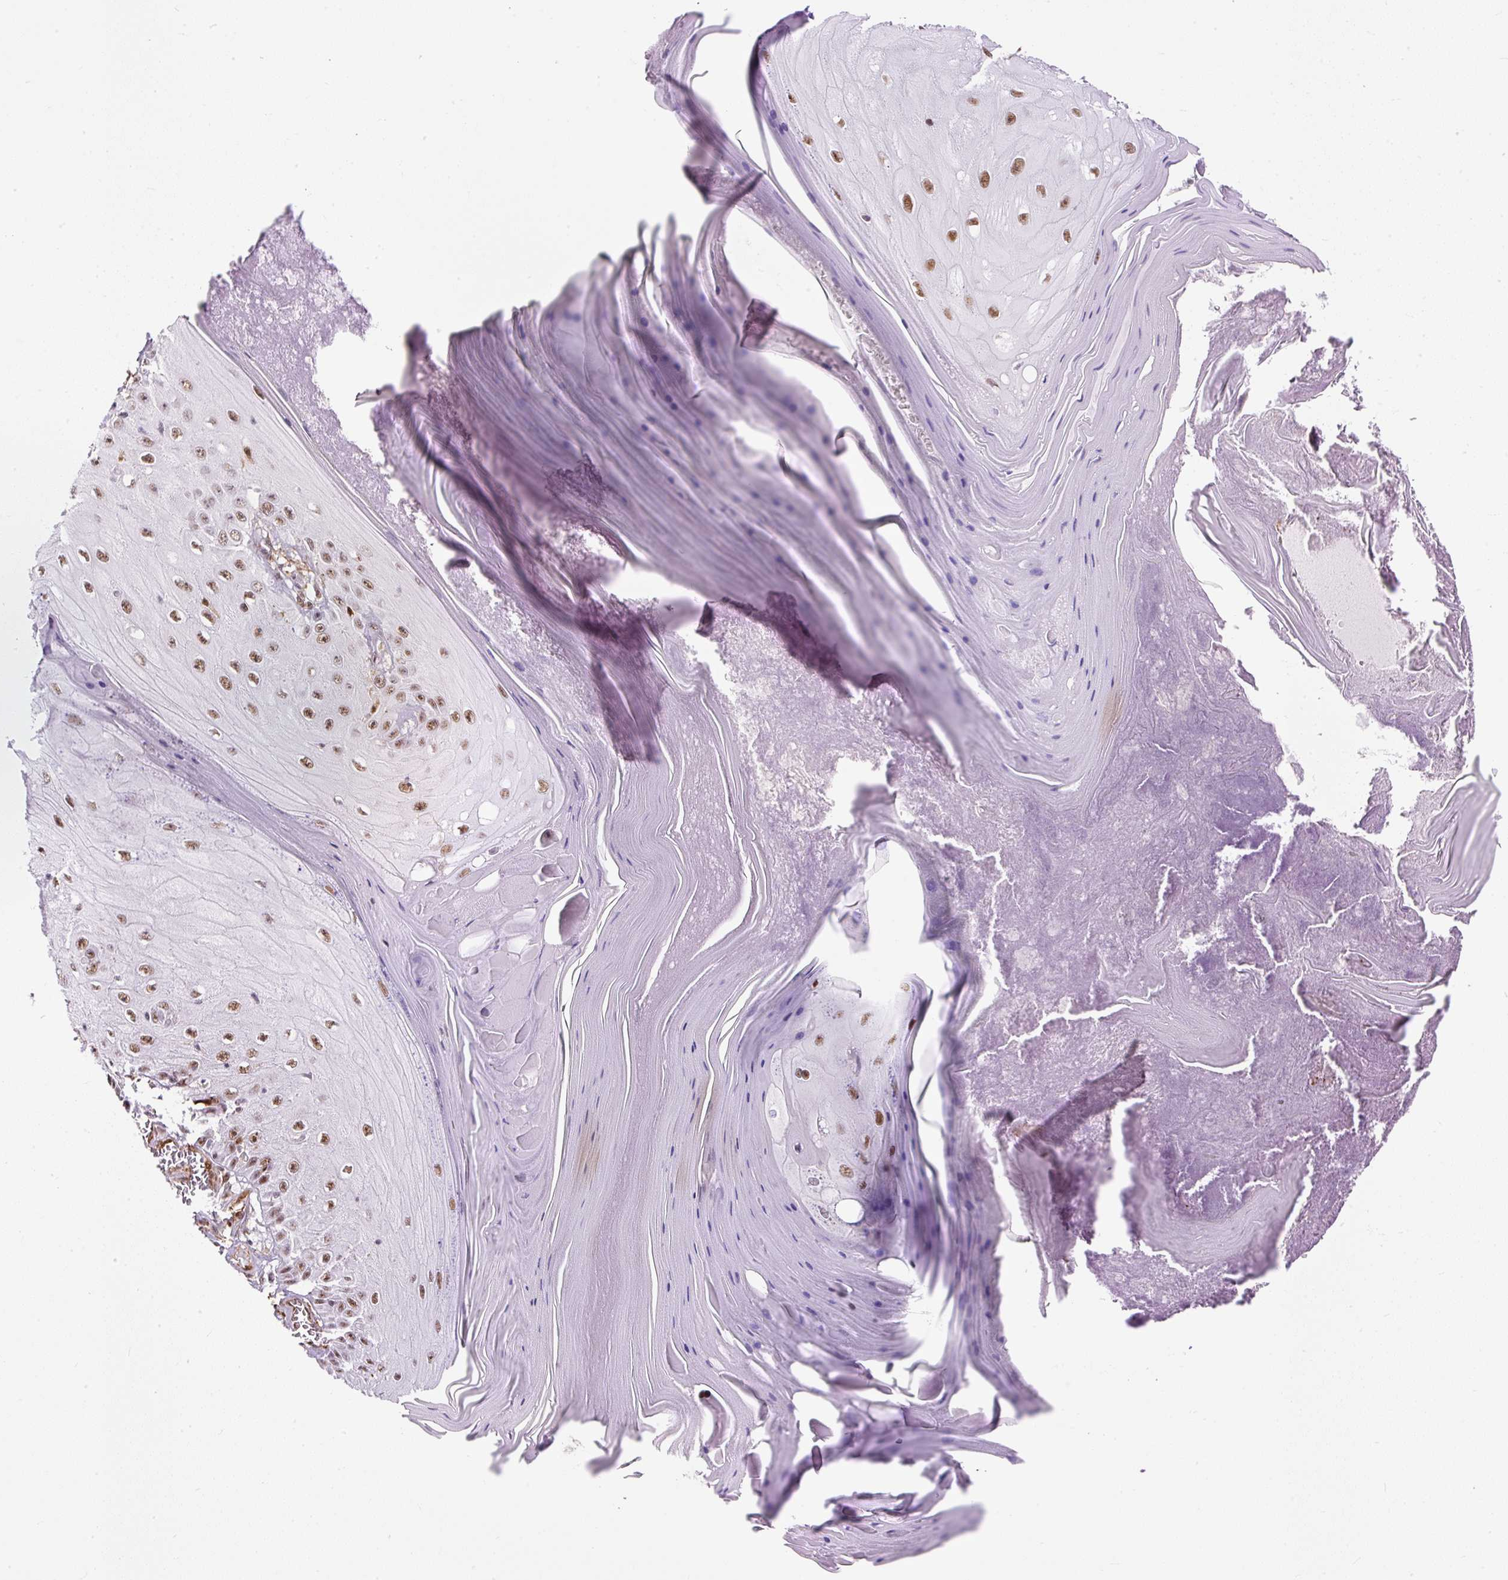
{"staining": {"intensity": "moderate", "quantity": ">75%", "location": "nuclear"}, "tissue": "skin cancer", "cell_type": "Tumor cells", "image_type": "cancer", "snomed": [{"axis": "morphology", "description": "Squamous cell carcinoma, NOS"}, {"axis": "topography", "description": "Skin"}], "caption": "Immunohistochemistry histopathology image of neoplastic tissue: squamous cell carcinoma (skin) stained using IHC reveals medium levels of moderate protein expression localized specifically in the nuclear of tumor cells, appearing as a nuclear brown color.", "gene": "LUC7L2", "patient": {"sex": "female", "age": 73}}